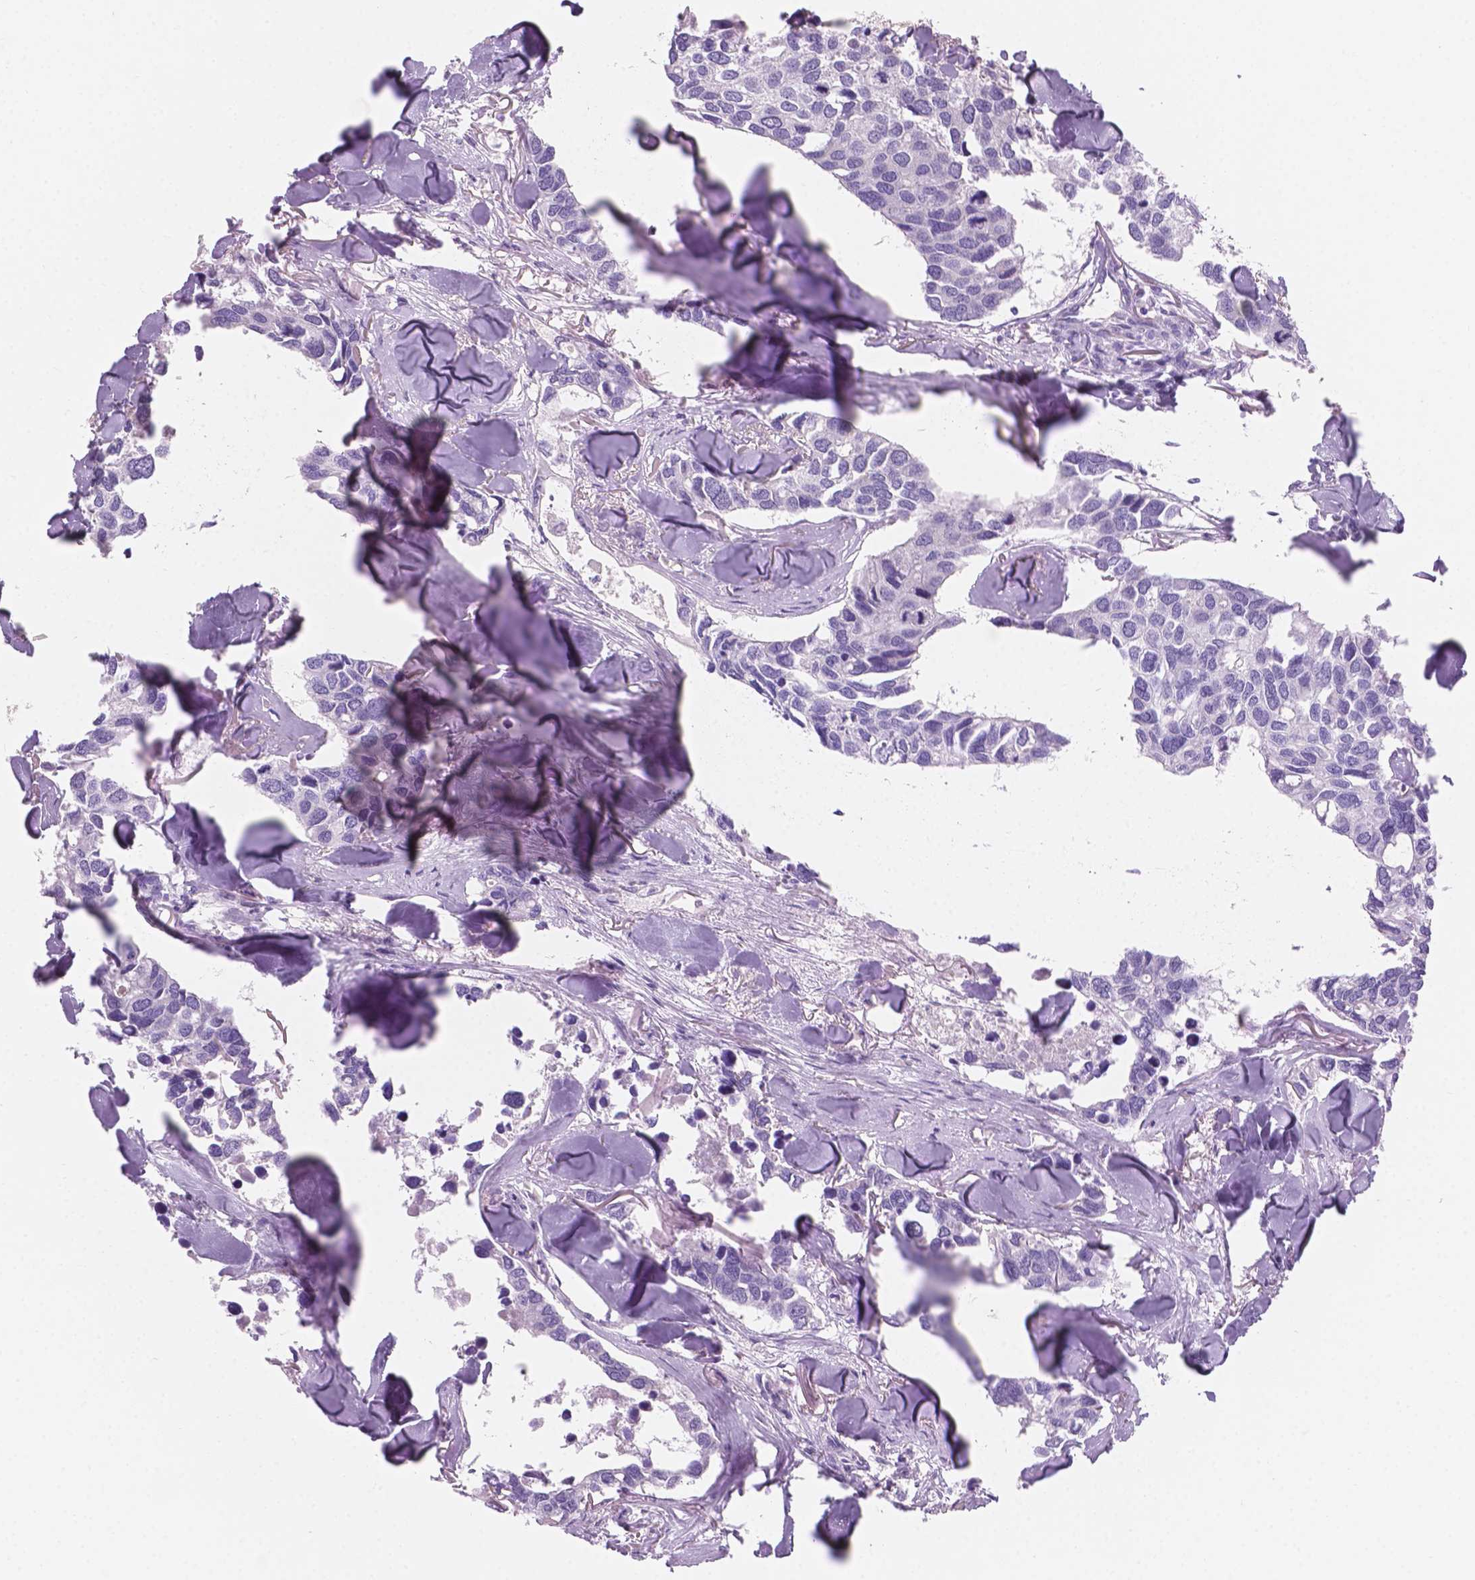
{"staining": {"intensity": "negative", "quantity": "none", "location": "none"}, "tissue": "breast cancer", "cell_type": "Tumor cells", "image_type": "cancer", "snomed": [{"axis": "morphology", "description": "Duct carcinoma"}, {"axis": "topography", "description": "Breast"}], "caption": "Image shows no significant protein positivity in tumor cells of invasive ductal carcinoma (breast). (DAB immunohistochemistry (IHC), high magnification).", "gene": "SBSN", "patient": {"sex": "female", "age": 83}}